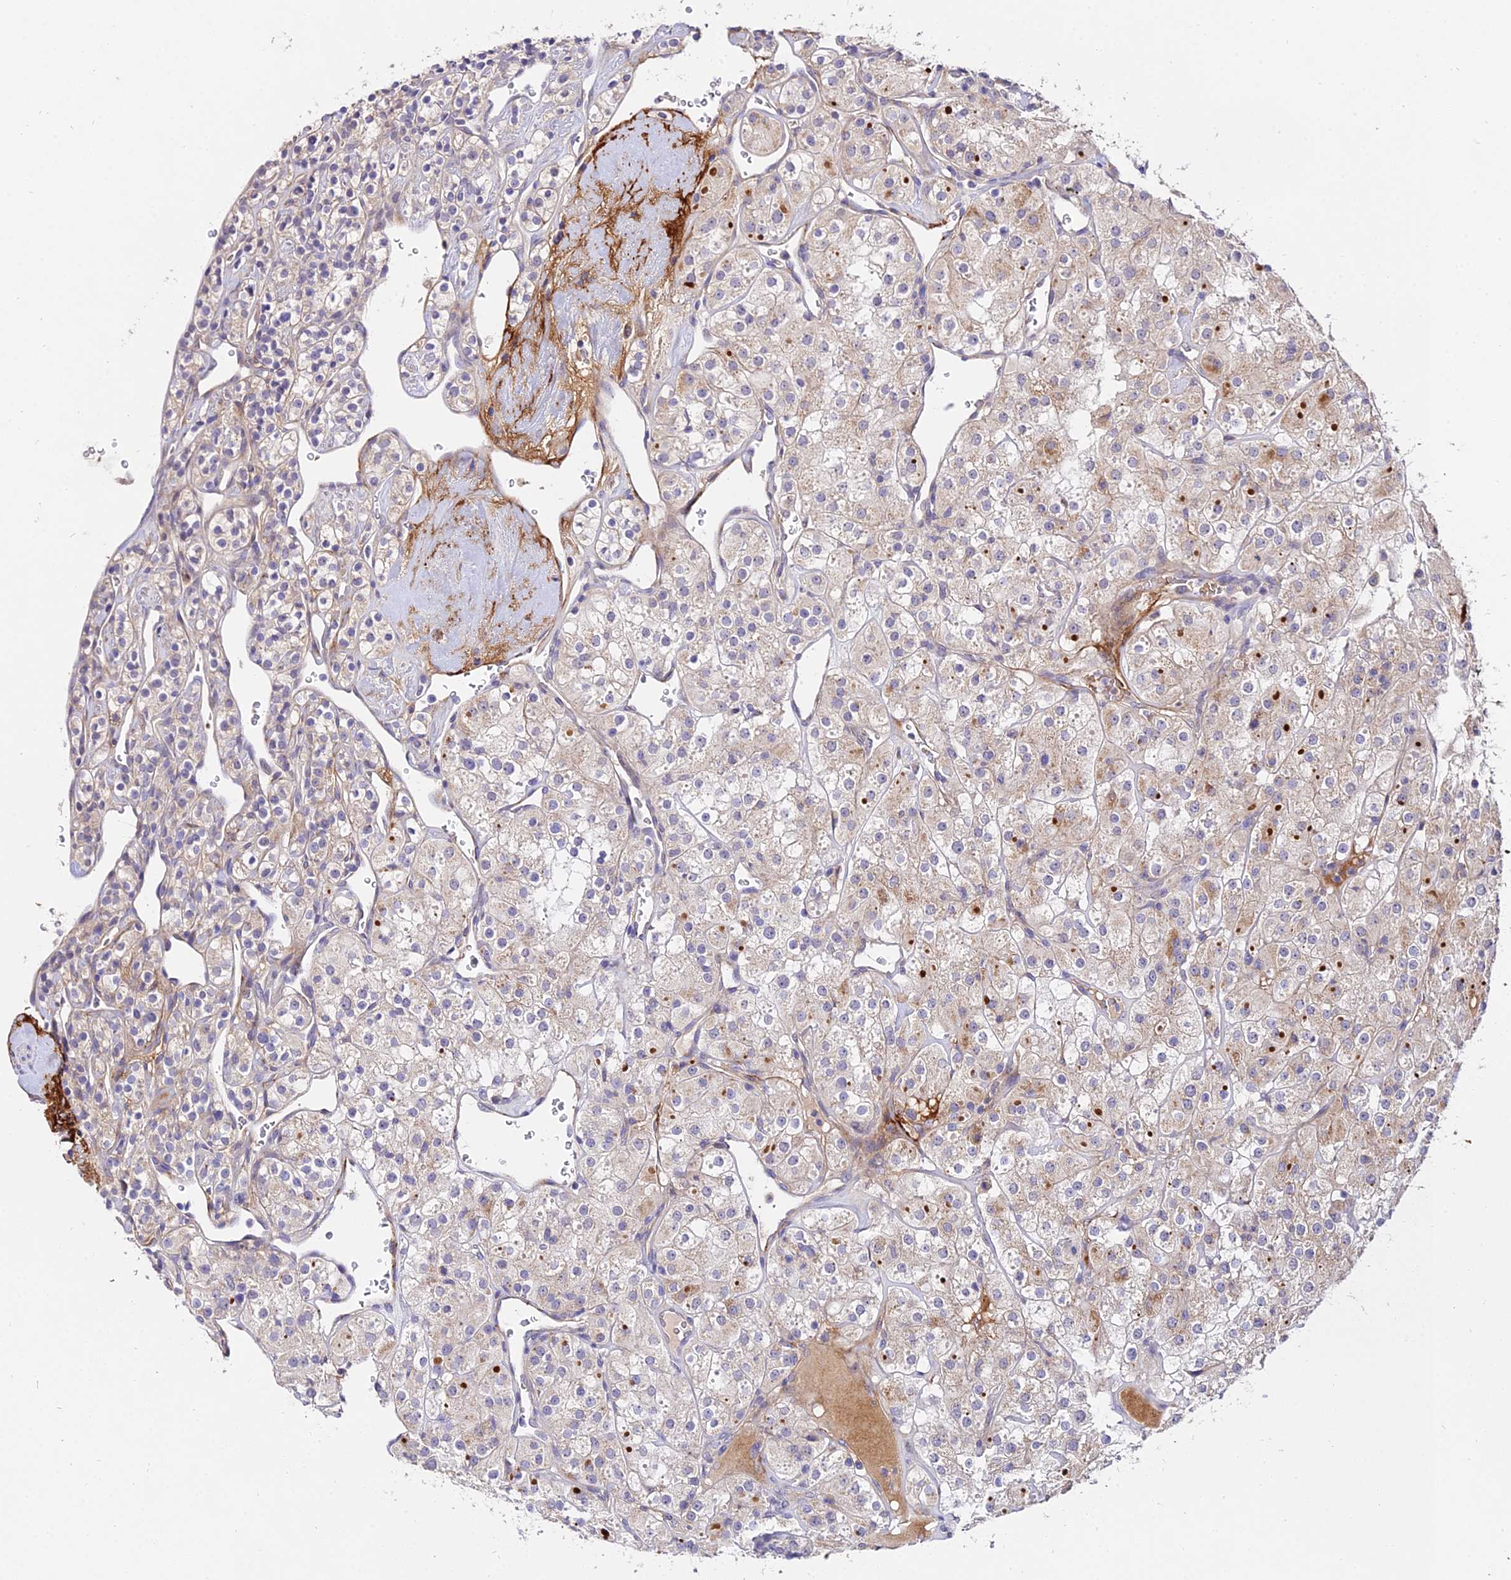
{"staining": {"intensity": "weak", "quantity": "<25%", "location": "cytoplasmic/membranous"}, "tissue": "renal cancer", "cell_type": "Tumor cells", "image_type": "cancer", "snomed": [{"axis": "morphology", "description": "Adenocarcinoma, NOS"}, {"axis": "topography", "description": "Kidney"}], "caption": "Renal adenocarcinoma was stained to show a protein in brown. There is no significant staining in tumor cells.", "gene": "WDR5B", "patient": {"sex": "male", "age": 77}}